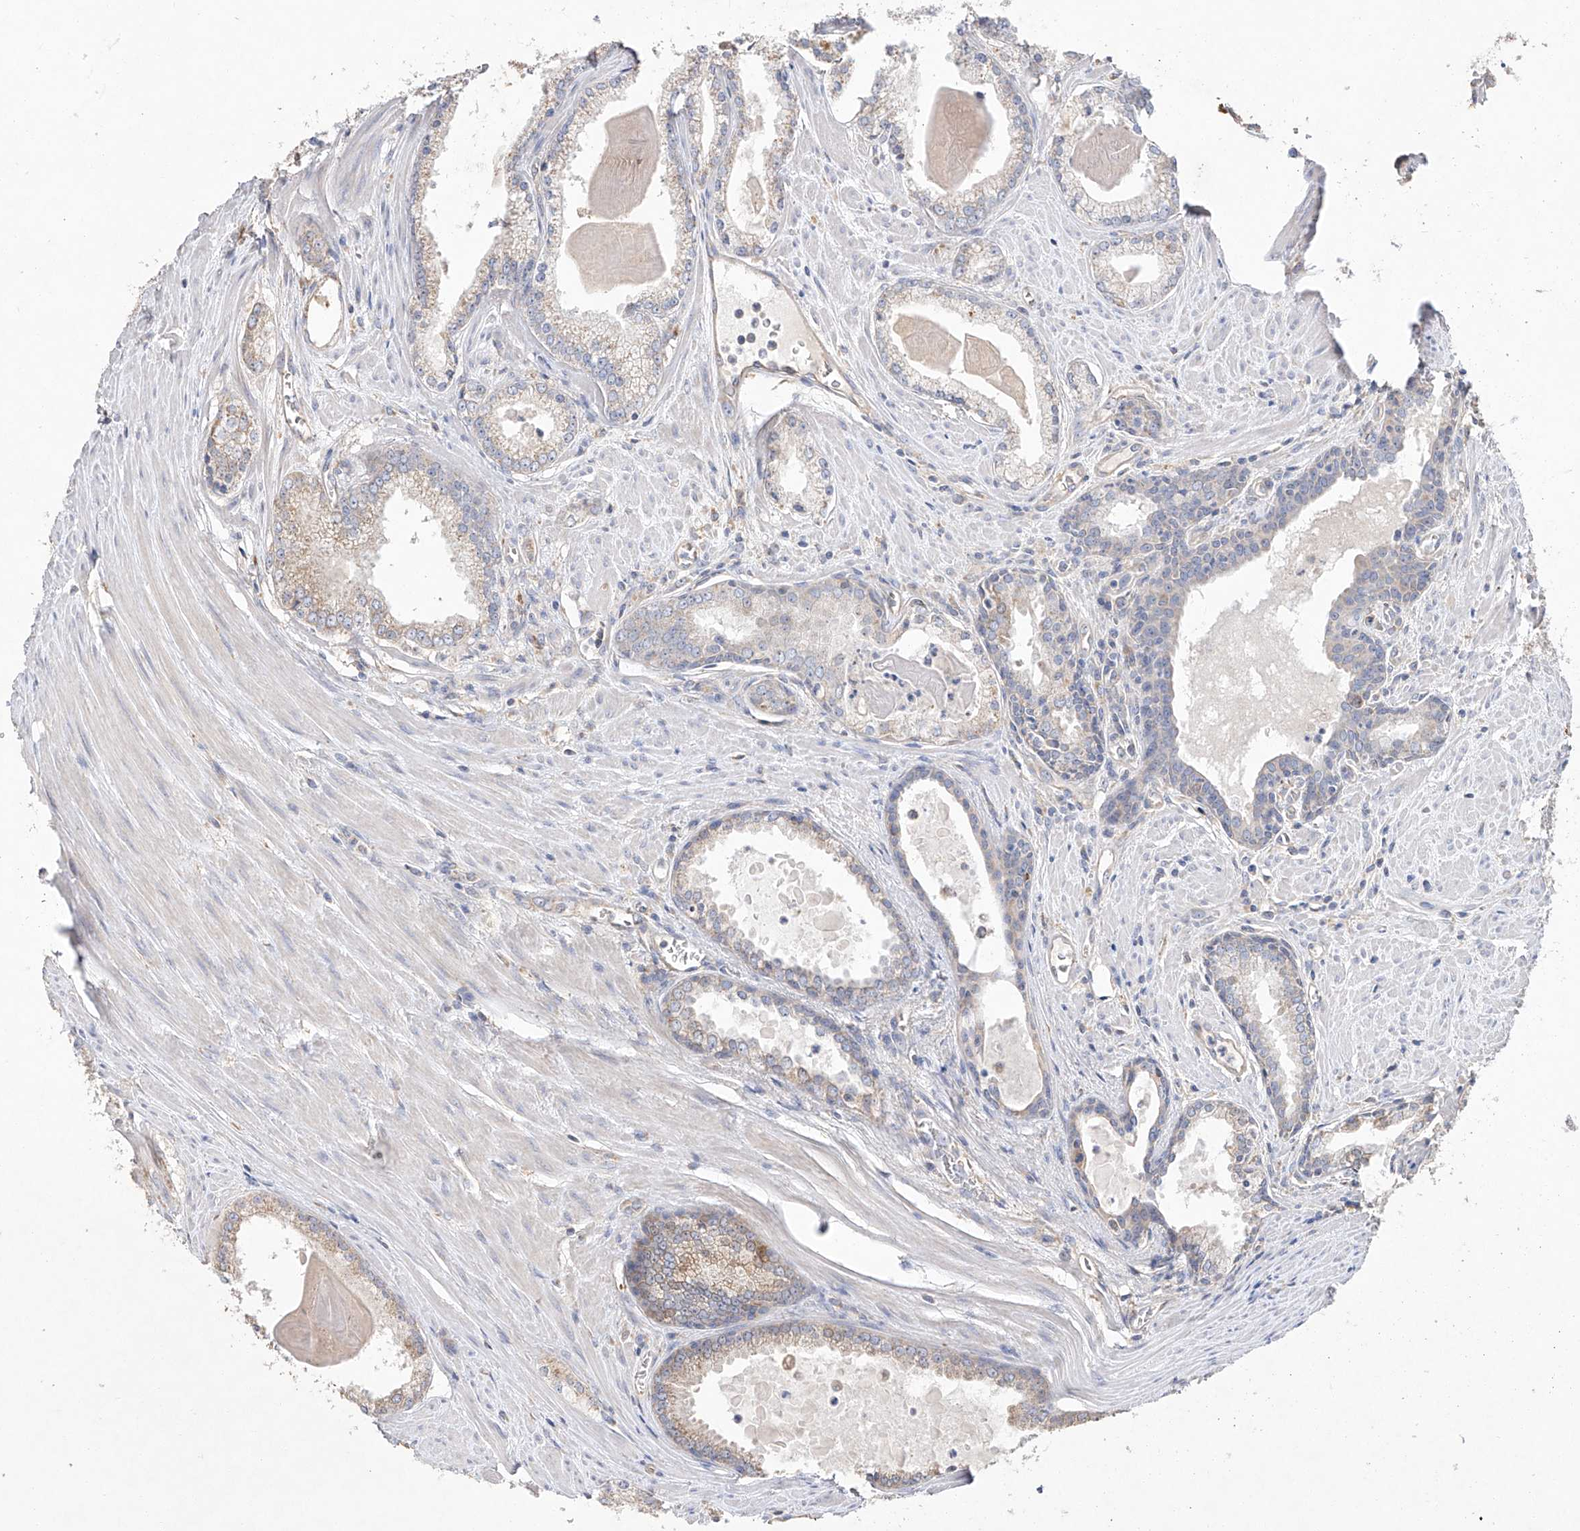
{"staining": {"intensity": "negative", "quantity": "none", "location": "none"}, "tissue": "prostate cancer", "cell_type": "Tumor cells", "image_type": "cancer", "snomed": [{"axis": "morphology", "description": "Adenocarcinoma, Low grade"}, {"axis": "topography", "description": "Prostate"}], "caption": "DAB immunohistochemical staining of human prostate cancer (adenocarcinoma (low-grade)) displays no significant expression in tumor cells.", "gene": "AMD1", "patient": {"sex": "male", "age": 54}}